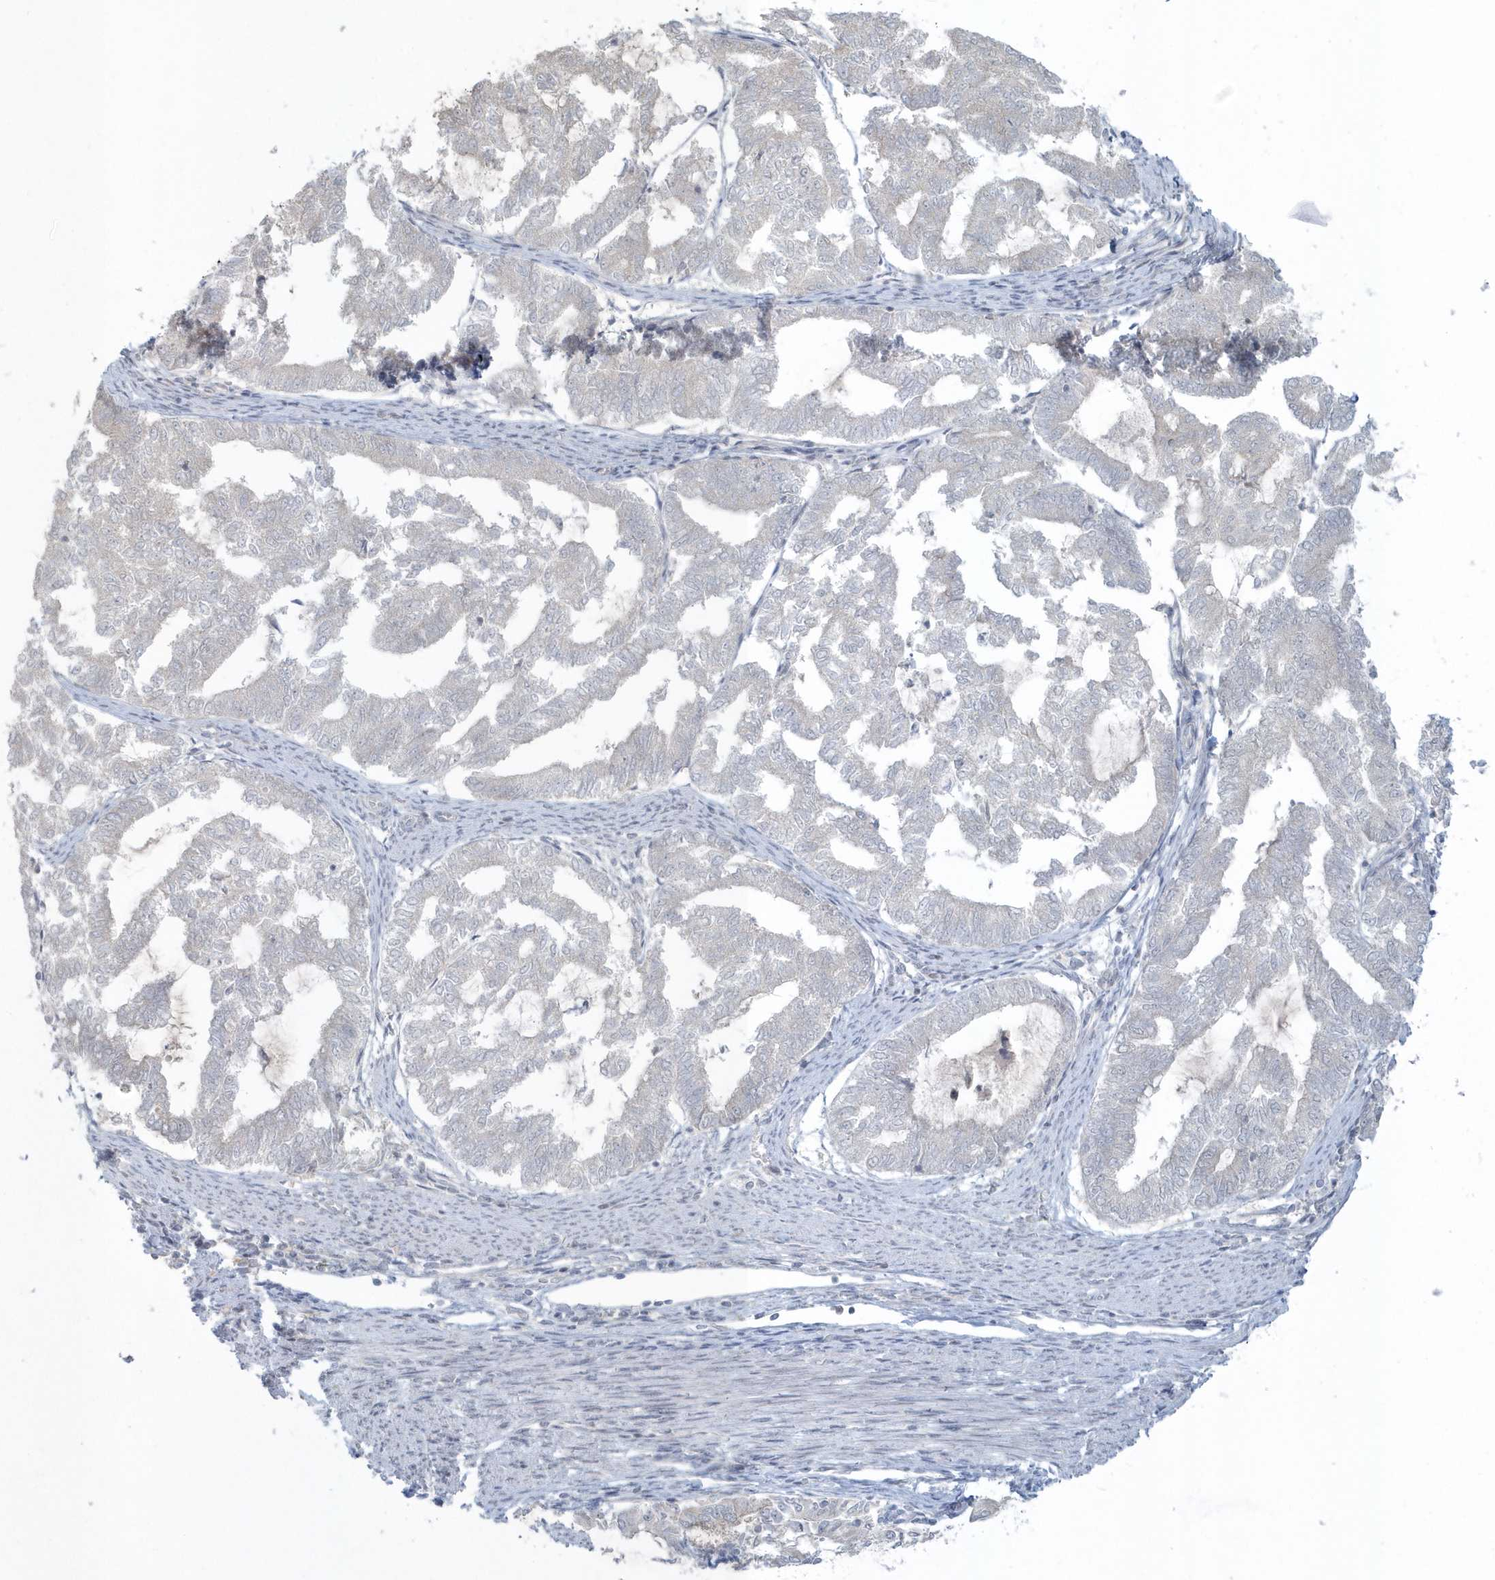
{"staining": {"intensity": "negative", "quantity": "none", "location": "none"}, "tissue": "endometrial cancer", "cell_type": "Tumor cells", "image_type": "cancer", "snomed": [{"axis": "morphology", "description": "Adenocarcinoma, NOS"}, {"axis": "topography", "description": "Endometrium"}], "caption": "Tumor cells show no significant staining in endometrial adenocarcinoma. (Brightfield microscopy of DAB IHC at high magnification).", "gene": "BLTP3A", "patient": {"sex": "female", "age": 79}}